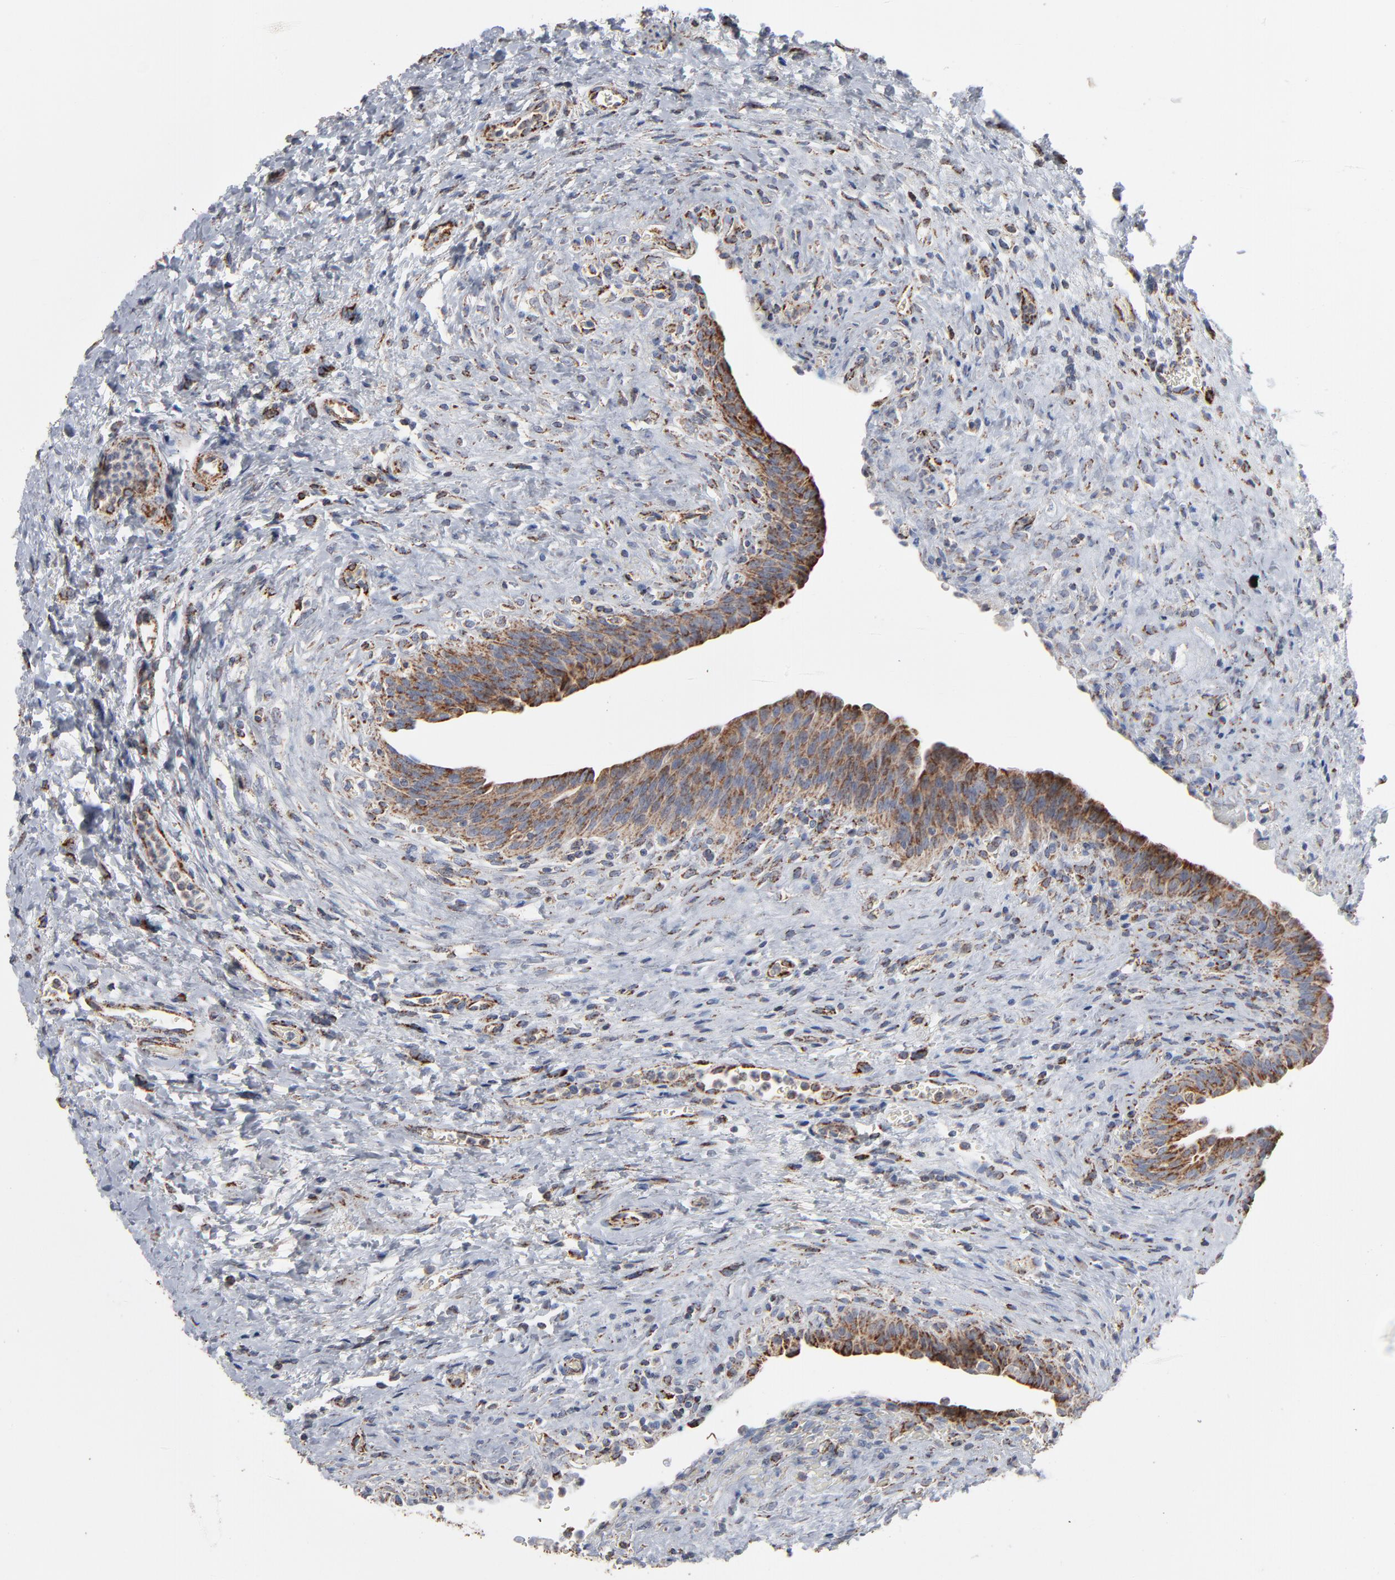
{"staining": {"intensity": "strong", "quantity": ">75%", "location": "cytoplasmic/membranous"}, "tissue": "urinary bladder", "cell_type": "Urothelial cells", "image_type": "normal", "snomed": [{"axis": "morphology", "description": "Normal tissue, NOS"}, {"axis": "morphology", "description": "Dysplasia, NOS"}, {"axis": "topography", "description": "Urinary bladder"}], "caption": "Immunohistochemical staining of unremarkable urinary bladder displays strong cytoplasmic/membranous protein staining in approximately >75% of urothelial cells.", "gene": "UQCRC1", "patient": {"sex": "male", "age": 35}}